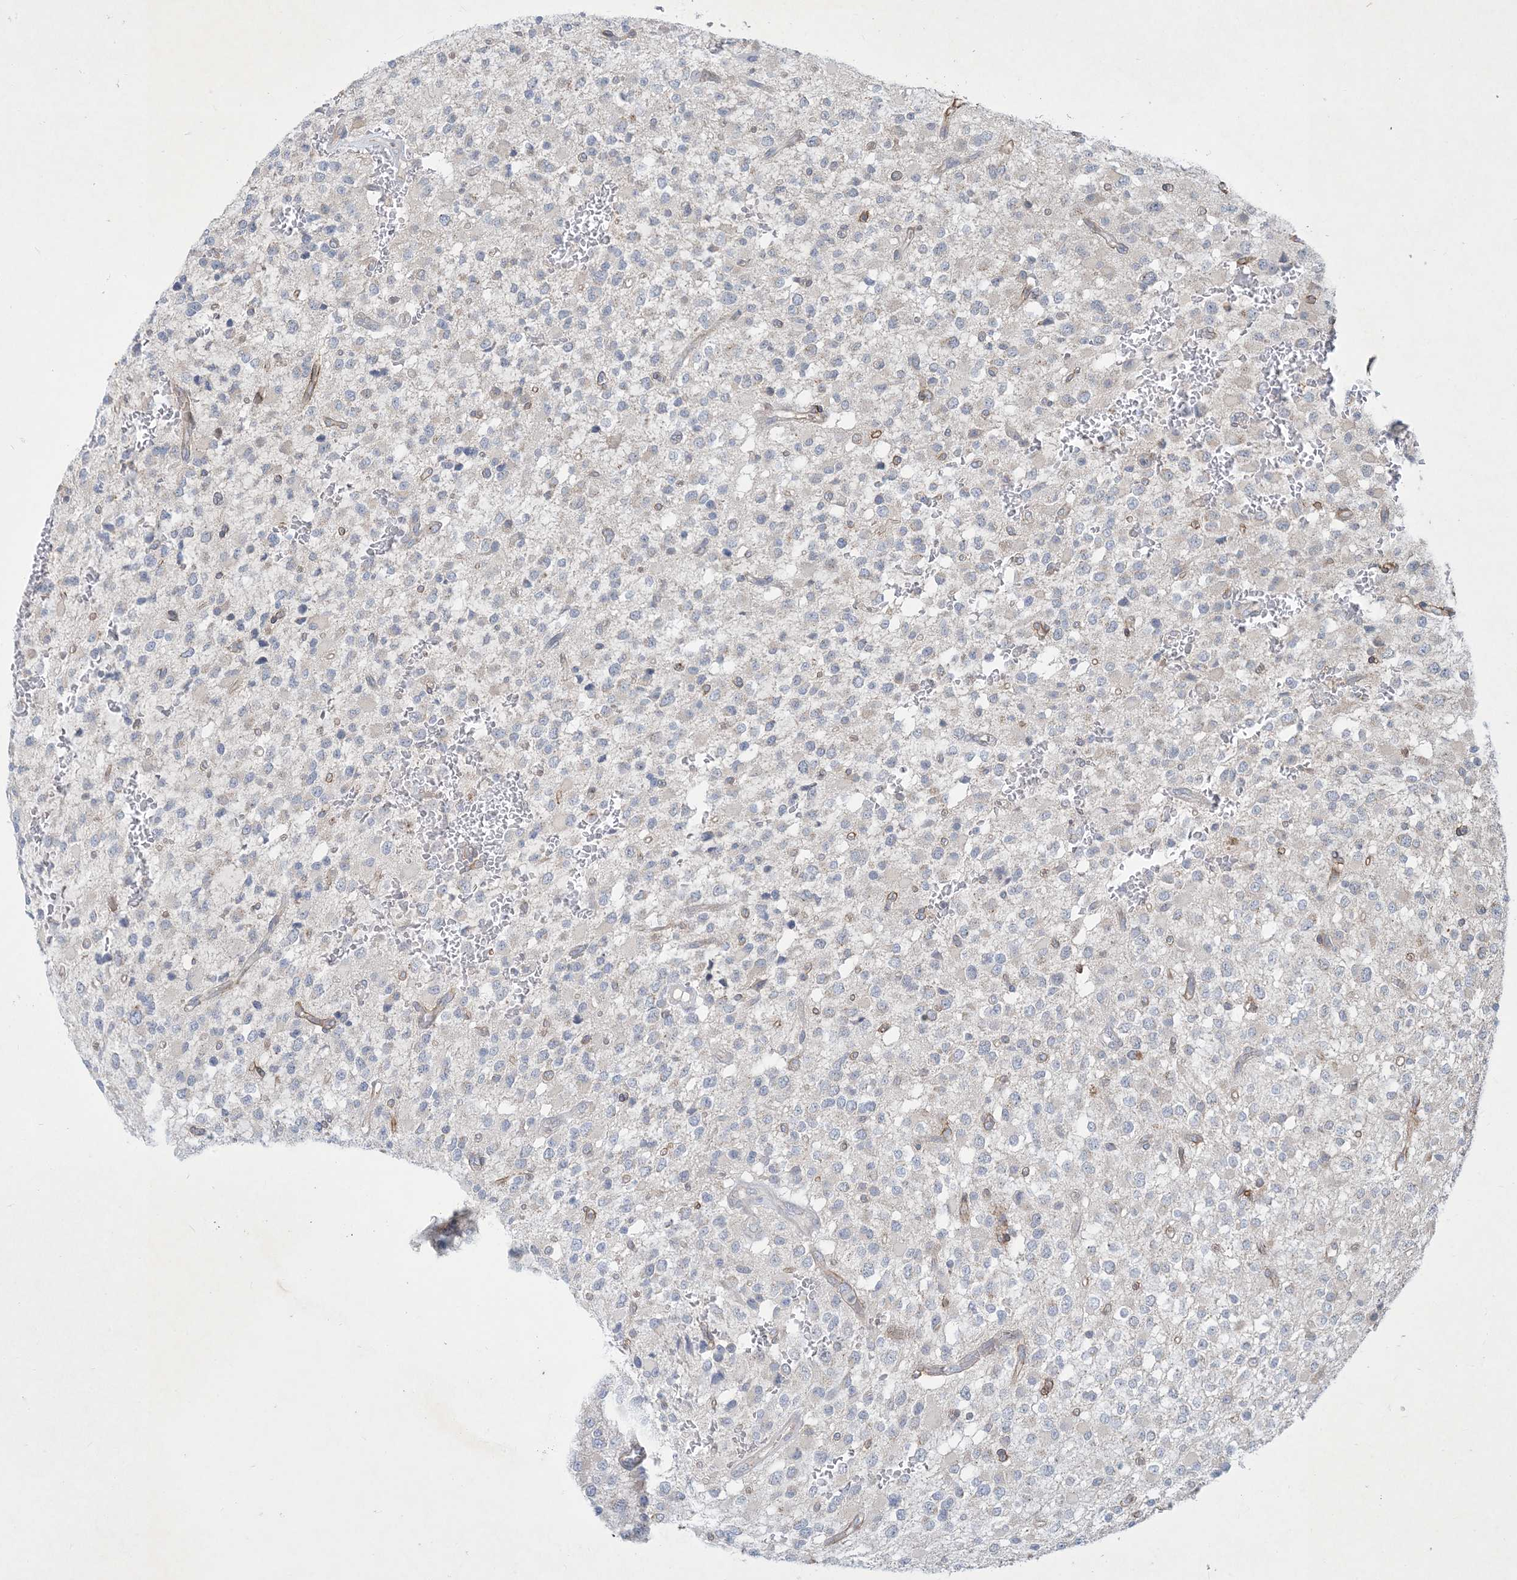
{"staining": {"intensity": "negative", "quantity": "none", "location": "none"}, "tissue": "glioma", "cell_type": "Tumor cells", "image_type": "cancer", "snomed": [{"axis": "morphology", "description": "Glioma, malignant, High grade"}, {"axis": "topography", "description": "Brain"}], "caption": "The image reveals no staining of tumor cells in malignant glioma (high-grade).", "gene": "CCDC14", "patient": {"sex": "male", "age": 34}}